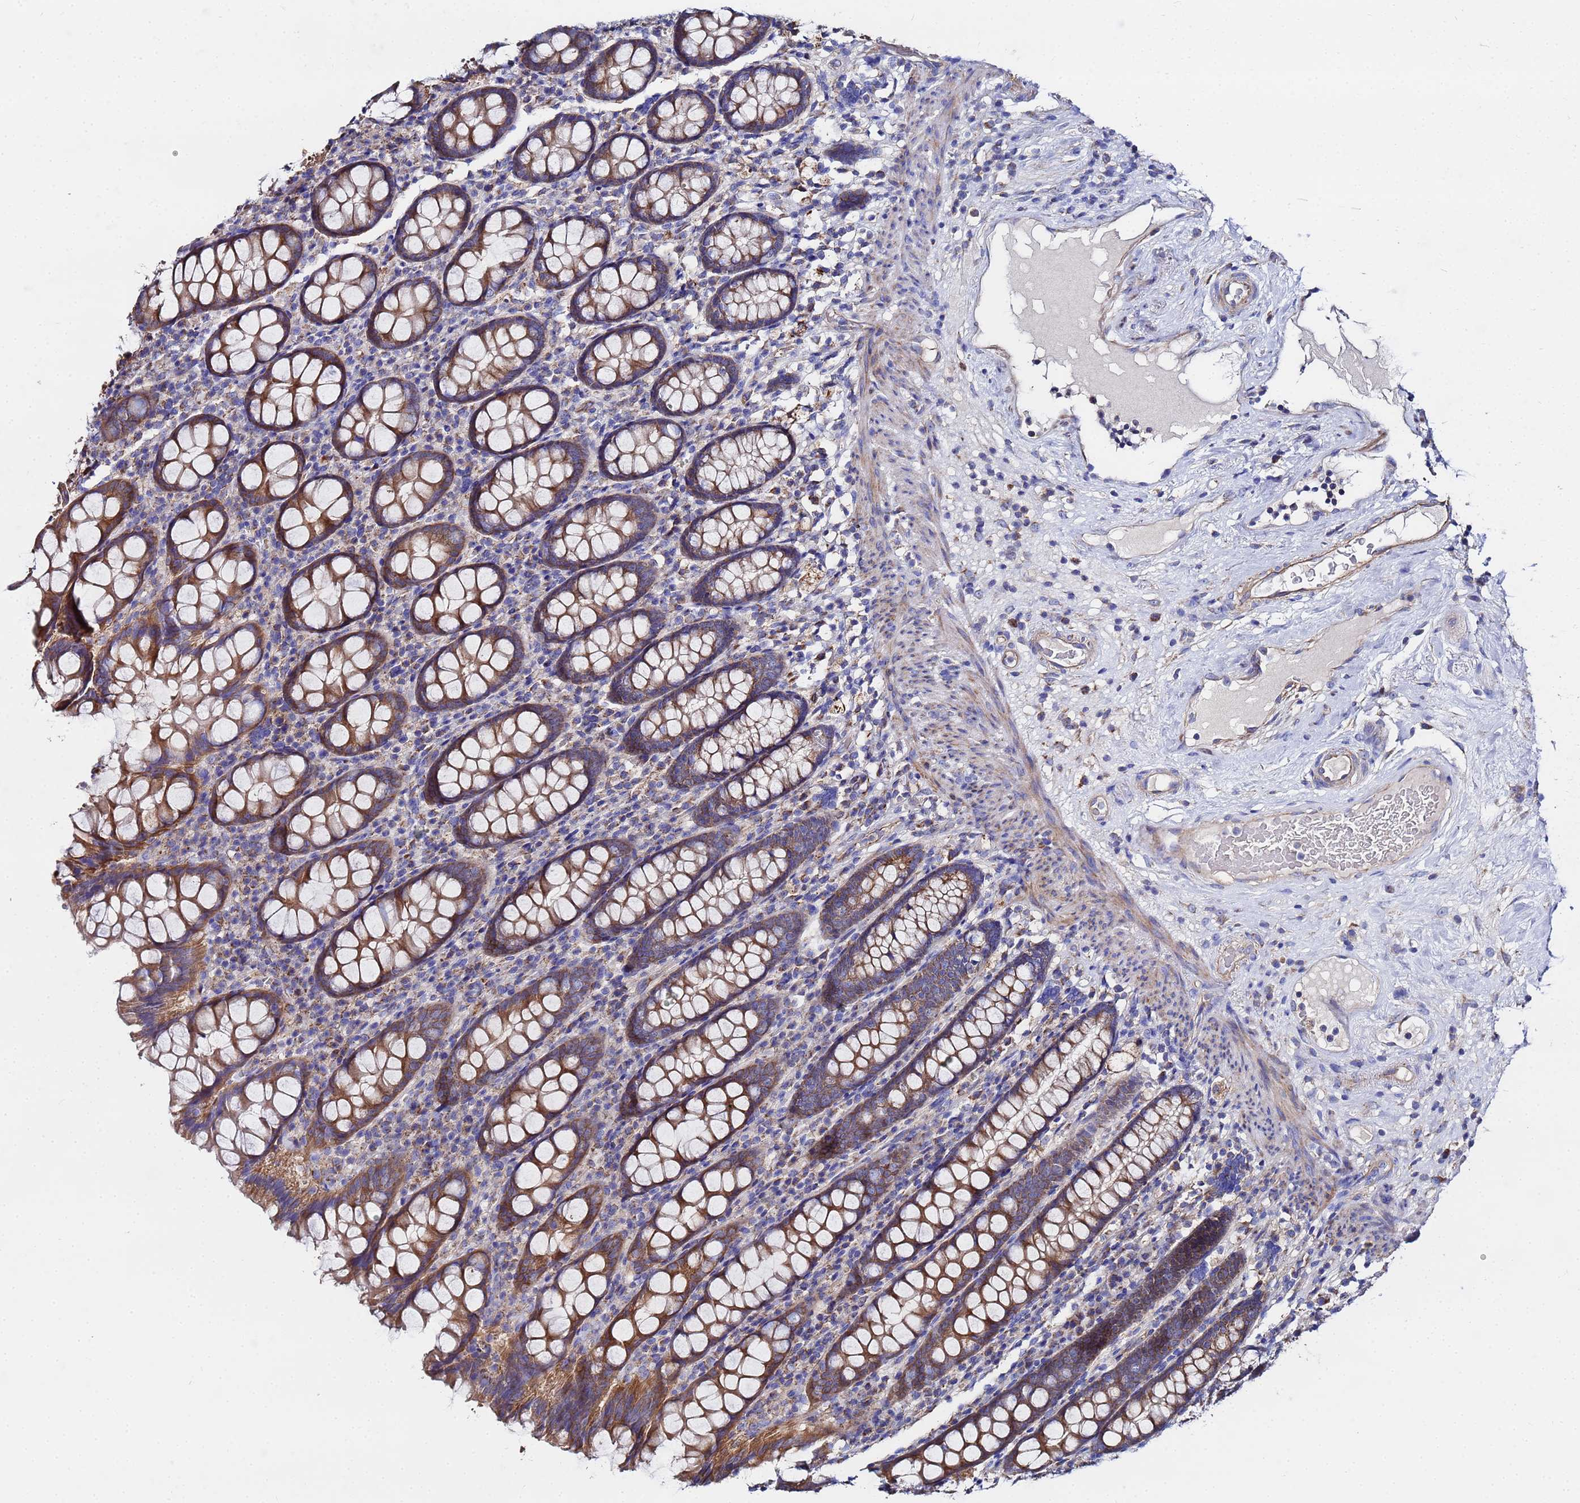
{"staining": {"intensity": "weak", "quantity": ">75%", "location": "cytoplasmic/membranous"}, "tissue": "colon", "cell_type": "Endothelial cells", "image_type": "normal", "snomed": [{"axis": "morphology", "description": "Normal tissue, NOS"}, {"axis": "topography", "description": "Colon"}], "caption": "Human colon stained with a brown dye demonstrates weak cytoplasmic/membranous positive positivity in approximately >75% of endothelial cells.", "gene": "FAHD2A", "patient": {"sex": "female", "age": 79}}